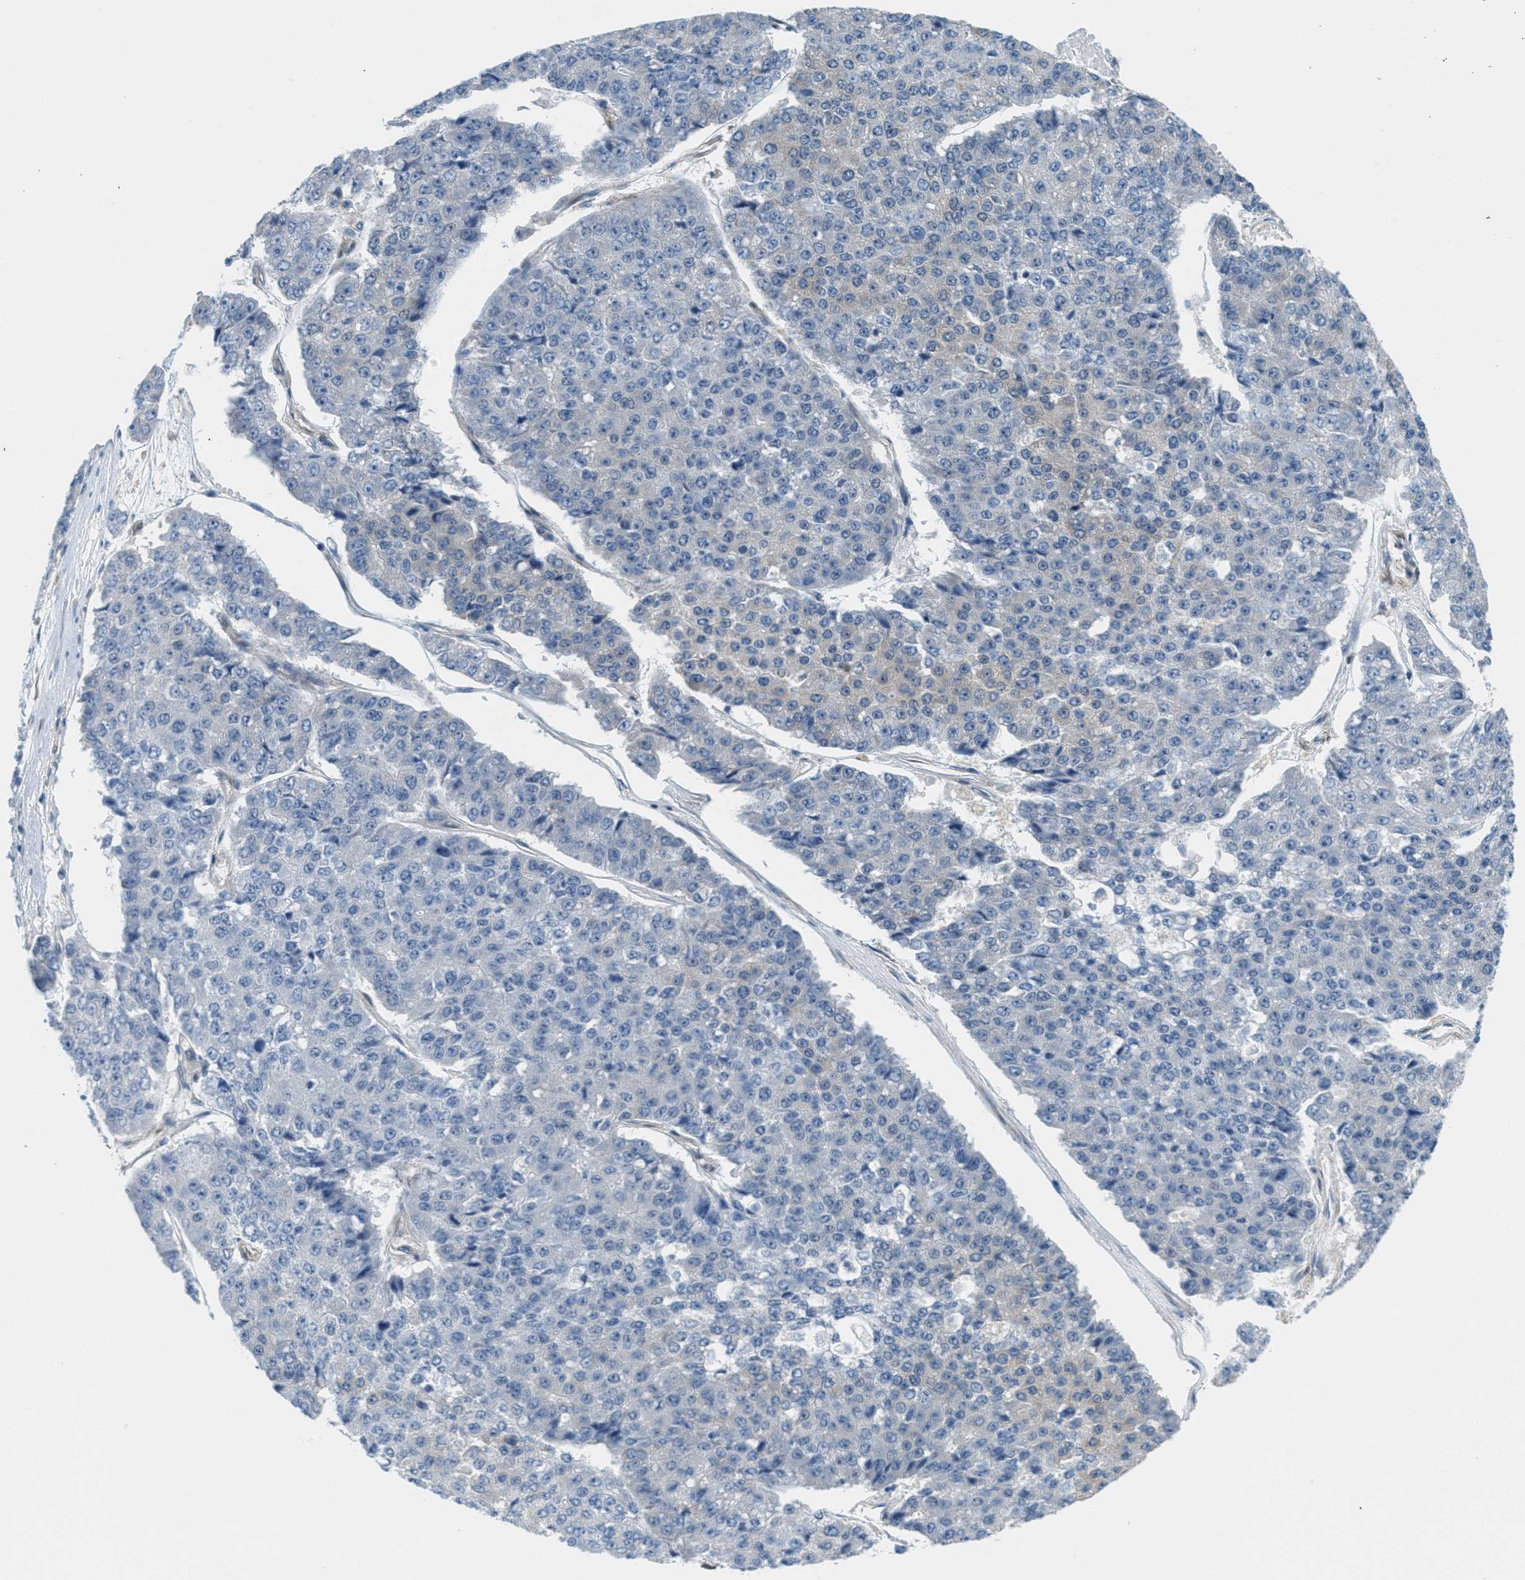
{"staining": {"intensity": "weak", "quantity": "<25%", "location": "cytoplasmic/membranous"}, "tissue": "pancreatic cancer", "cell_type": "Tumor cells", "image_type": "cancer", "snomed": [{"axis": "morphology", "description": "Adenocarcinoma, NOS"}, {"axis": "topography", "description": "Pancreas"}], "caption": "Pancreatic adenocarcinoma was stained to show a protein in brown. There is no significant staining in tumor cells. (Stains: DAB IHC with hematoxylin counter stain, Microscopy: brightfield microscopy at high magnification).", "gene": "MAPRE2", "patient": {"sex": "male", "age": 50}}